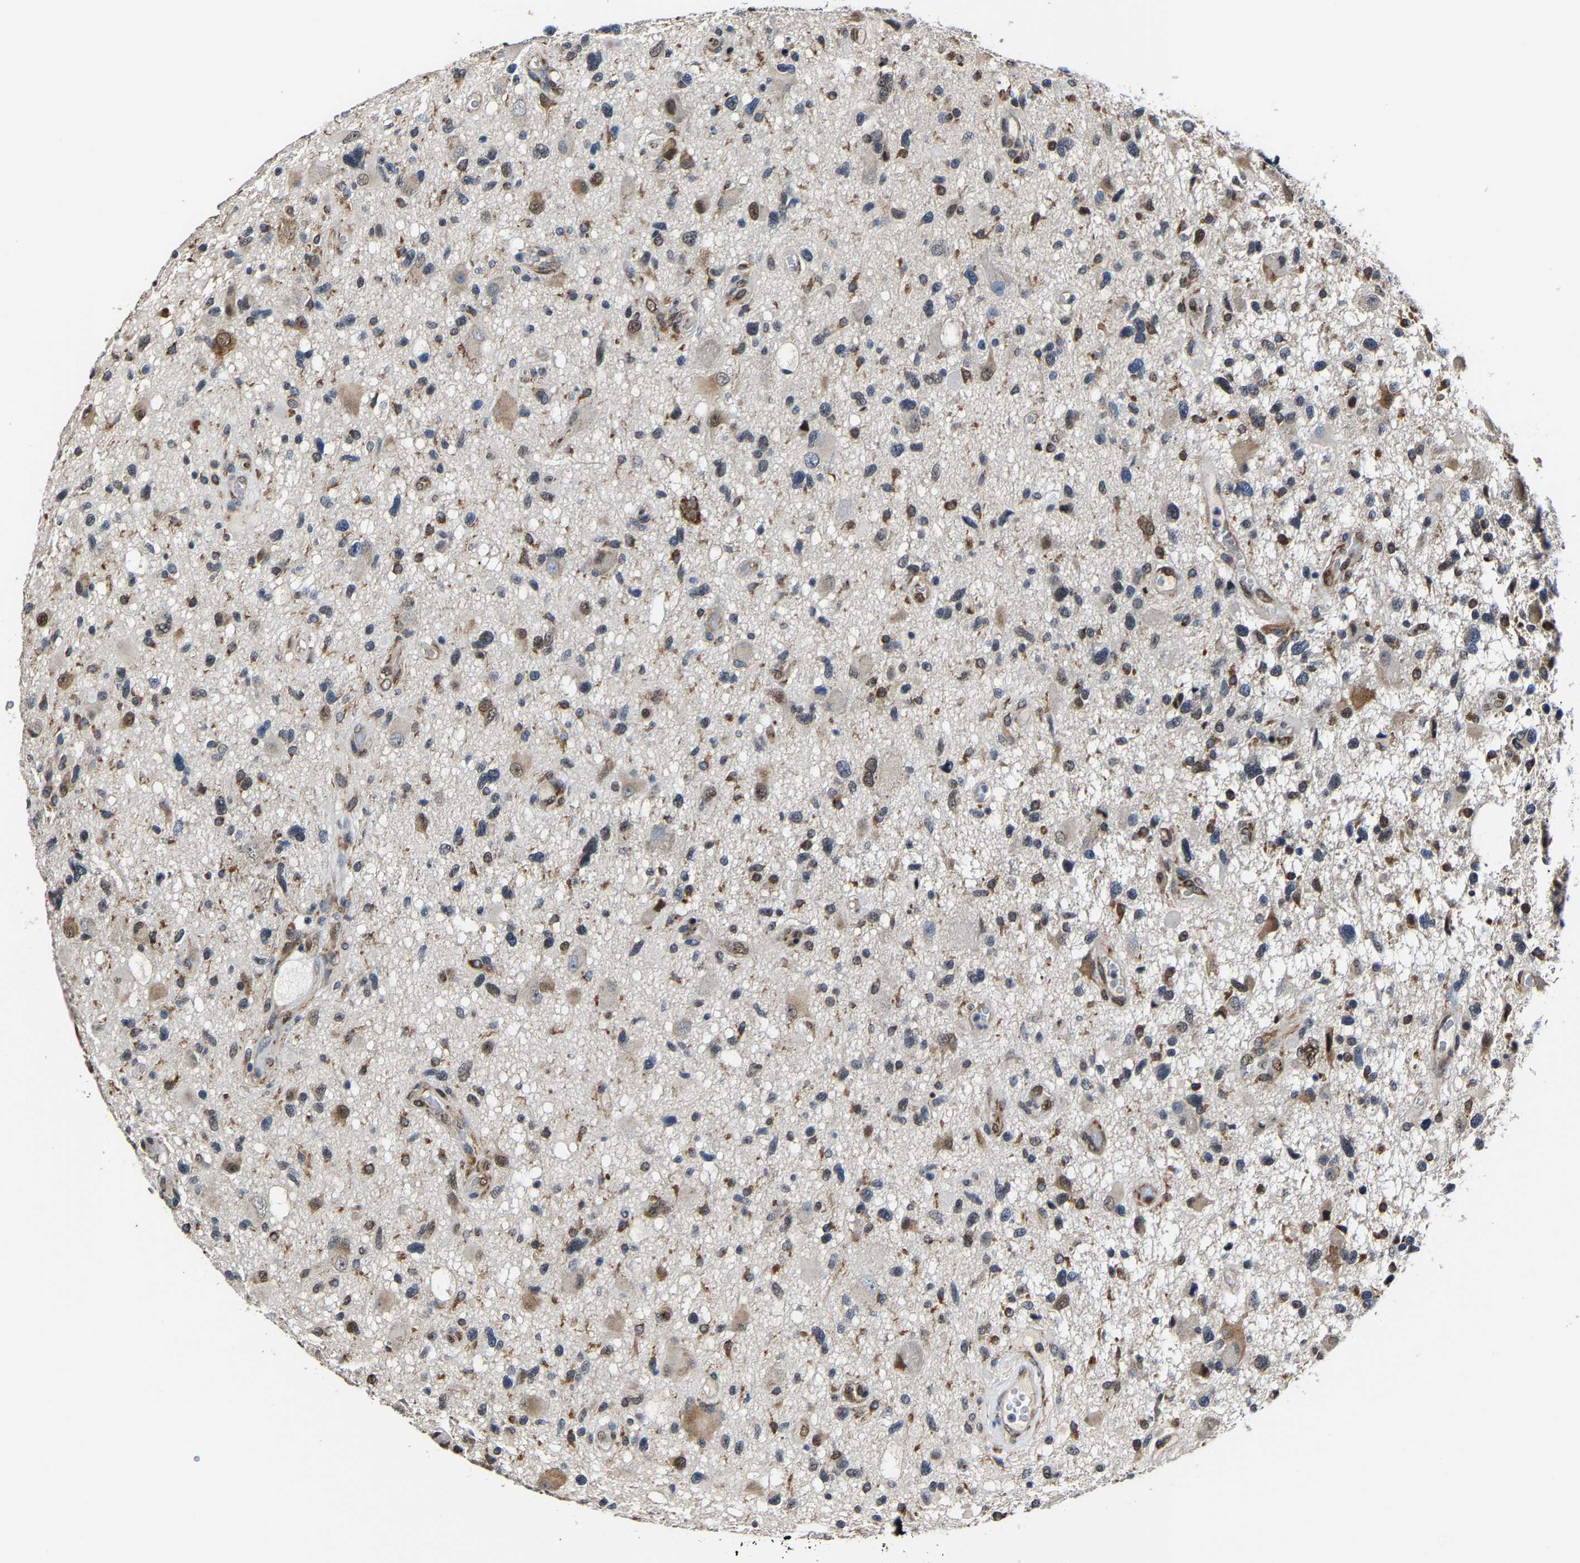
{"staining": {"intensity": "moderate", "quantity": "<25%", "location": "cytoplasmic/membranous,nuclear"}, "tissue": "glioma", "cell_type": "Tumor cells", "image_type": "cancer", "snomed": [{"axis": "morphology", "description": "Glioma, malignant, High grade"}, {"axis": "topography", "description": "Brain"}], "caption": "A micrograph of human glioma stained for a protein exhibits moderate cytoplasmic/membranous and nuclear brown staining in tumor cells.", "gene": "METTL1", "patient": {"sex": "male", "age": 33}}